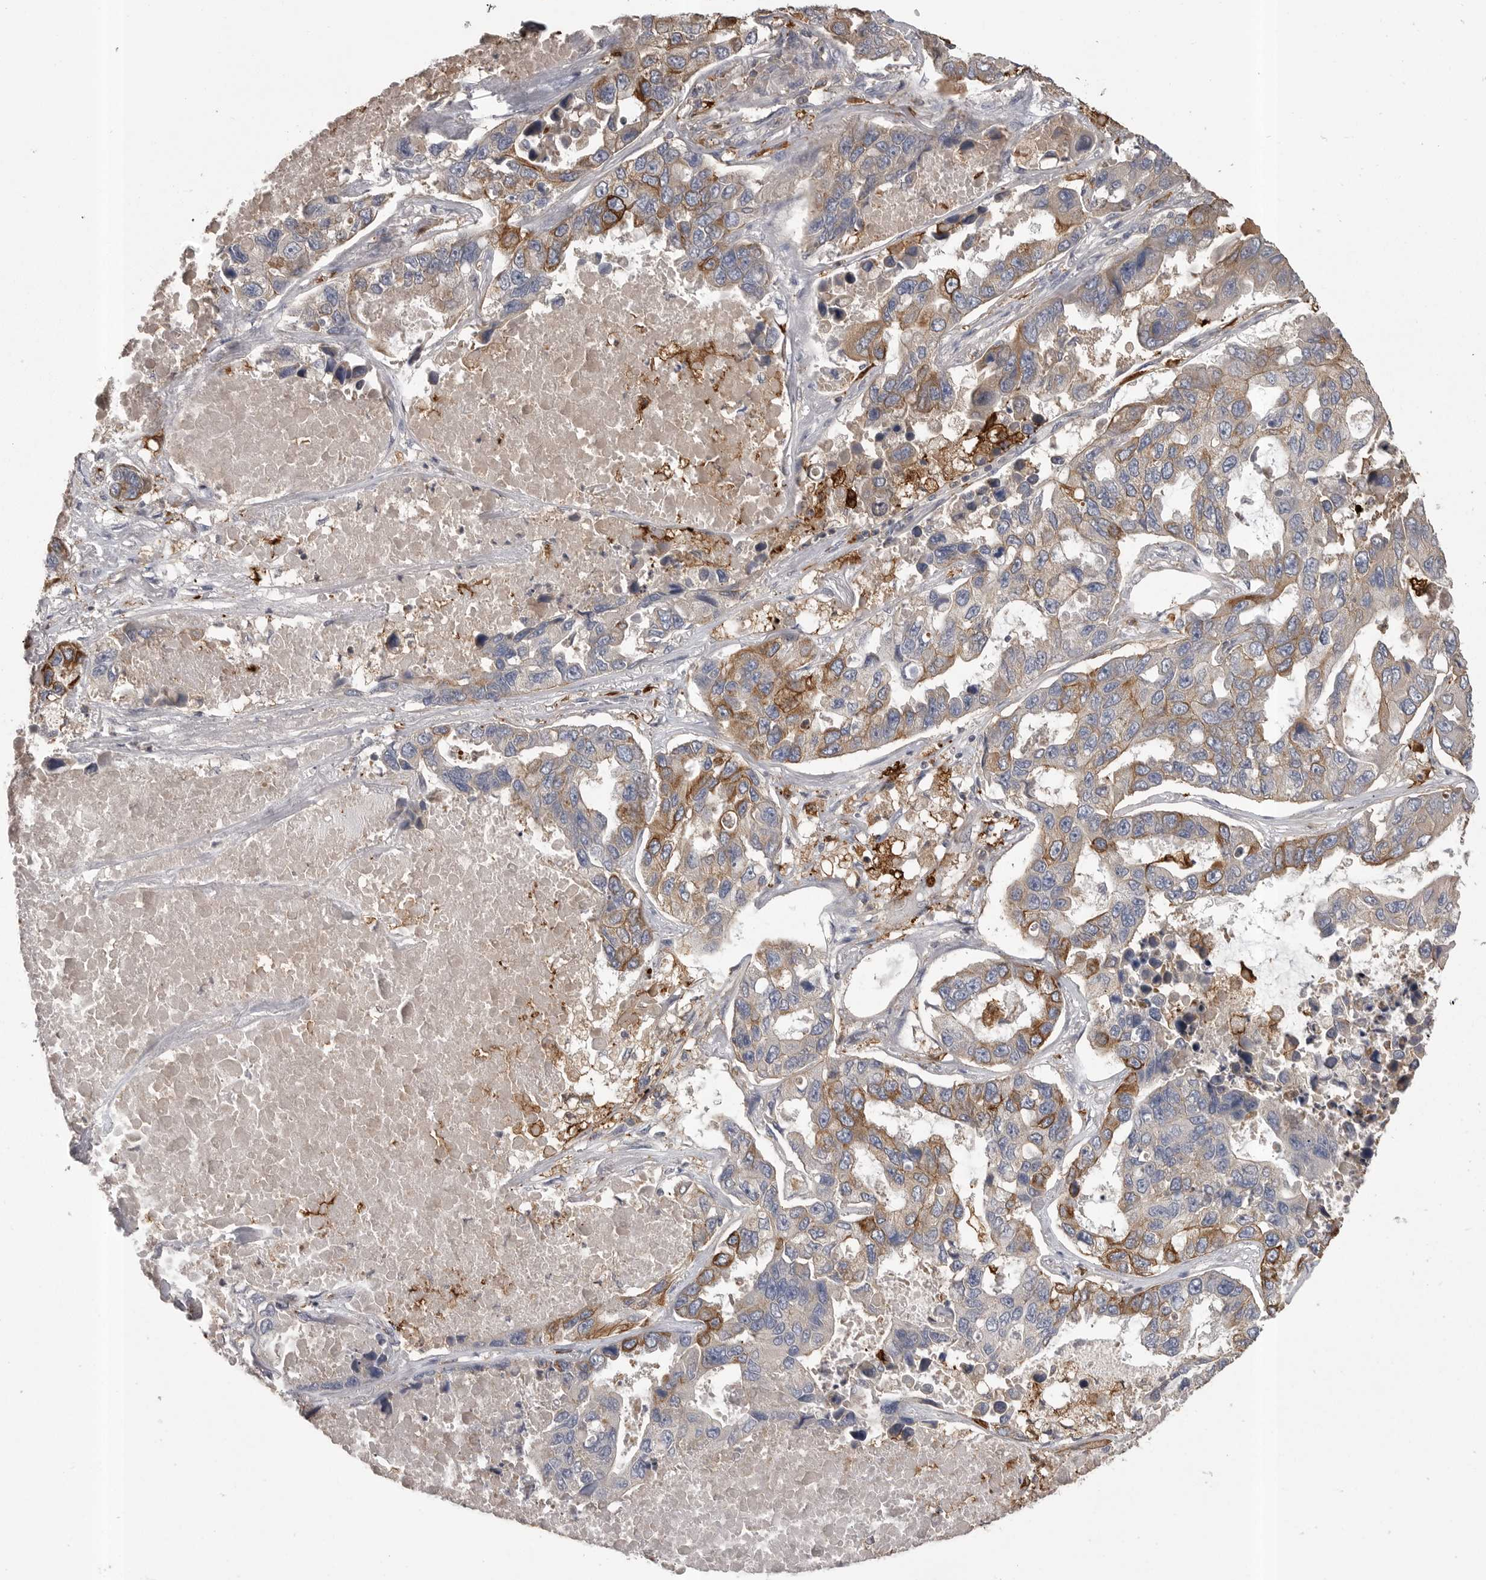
{"staining": {"intensity": "moderate", "quantity": "<25%", "location": "cytoplasmic/membranous"}, "tissue": "lung cancer", "cell_type": "Tumor cells", "image_type": "cancer", "snomed": [{"axis": "morphology", "description": "Adenocarcinoma, NOS"}, {"axis": "topography", "description": "Lung"}], "caption": "Immunohistochemical staining of adenocarcinoma (lung) exhibits moderate cytoplasmic/membranous protein staining in approximately <25% of tumor cells.", "gene": "CMTM6", "patient": {"sex": "male", "age": 64}}